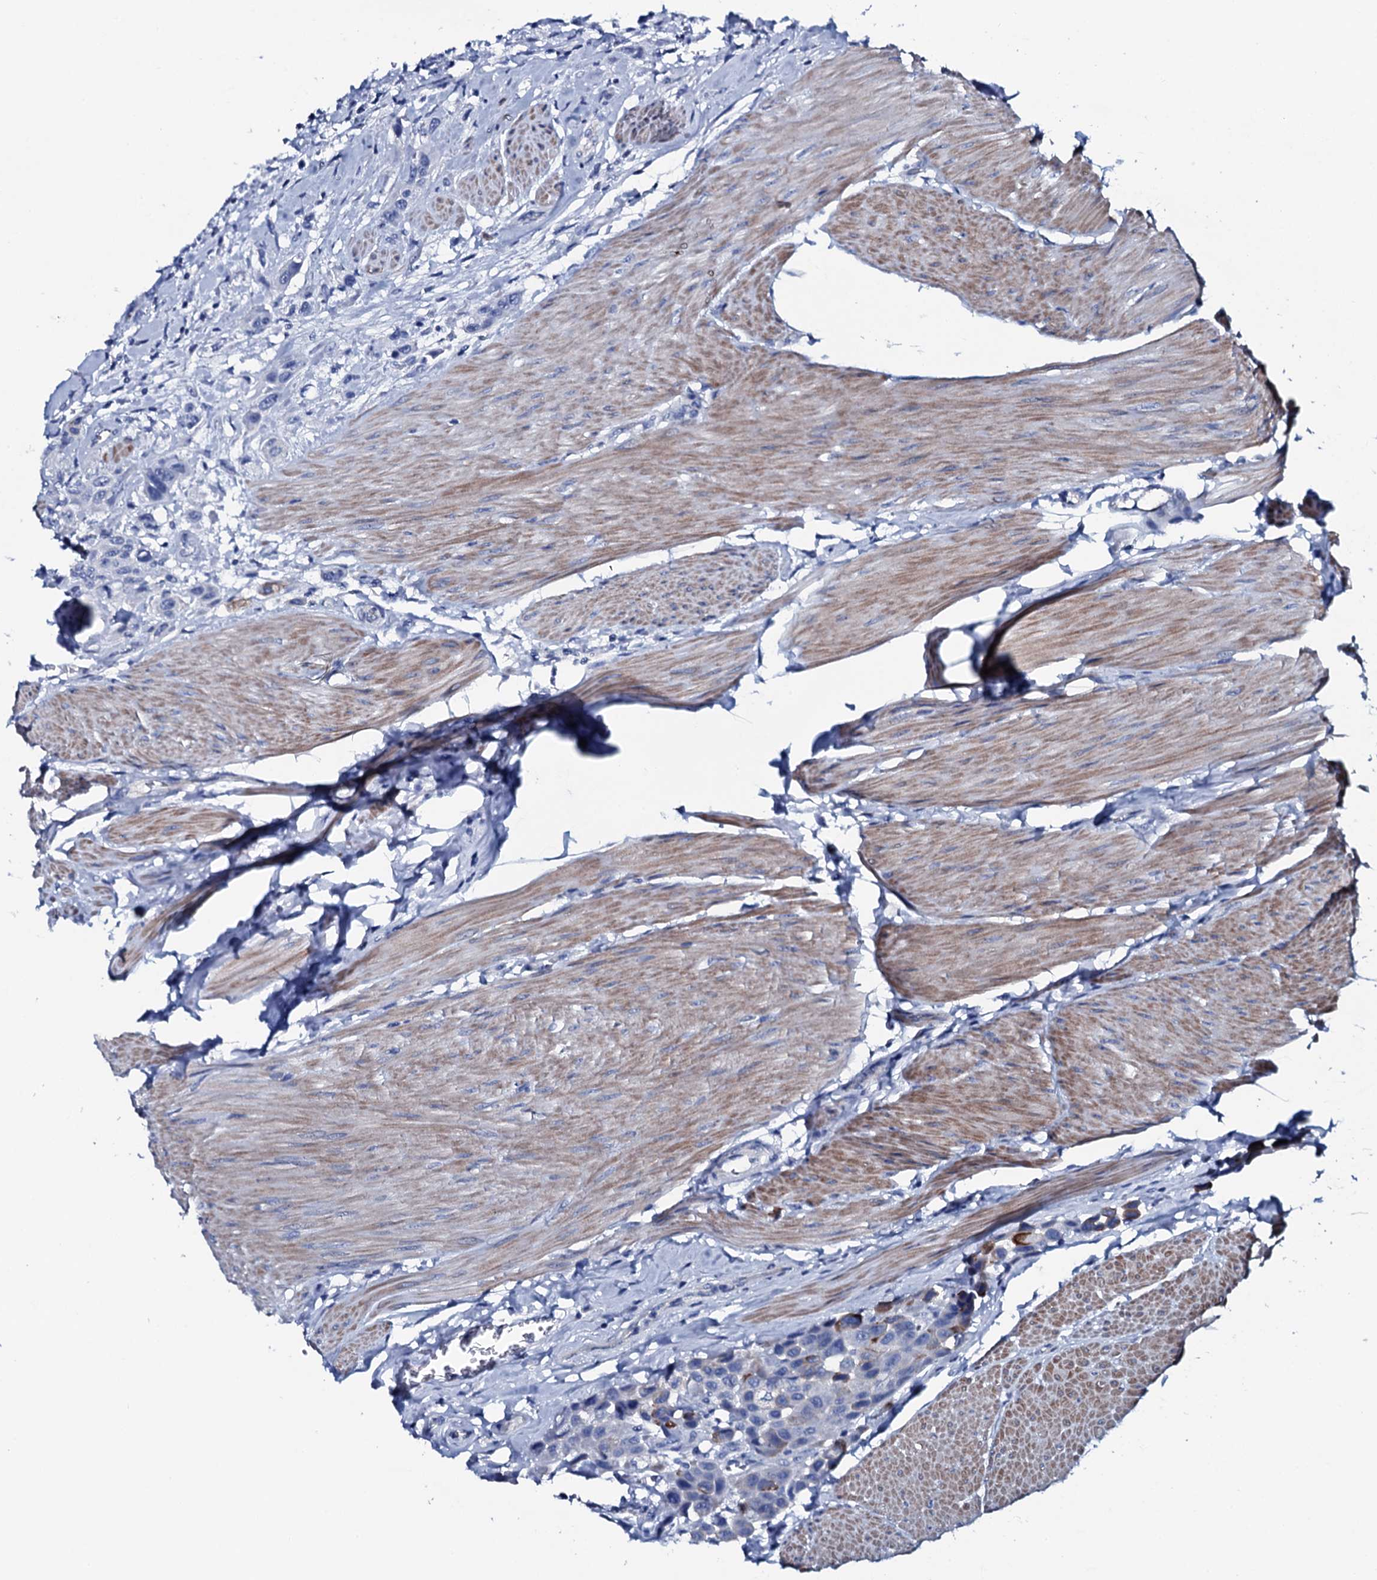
{"staining": {"intensity": "strong", "quantity": "<25%", "location": "cytoplasmic/membranous"}, "tissue": "urothelial cancer", "cell_type": "Tumor cells", "image_type": "cancer", "snomed": [{"axis": "morphology", "description": "Urothelial carcinoma, High grade"}, {"axis": "topography", "description": "Urinary bladder"}], "caption": "Human high-grade urothelial carcinoma stained for a protein (brown) shows strong cytoplasmic/membranous positive staining in approximately <25% of tumor cells.", "gene": "GYS2", "patient": {"sex": "male", "age": 50}}